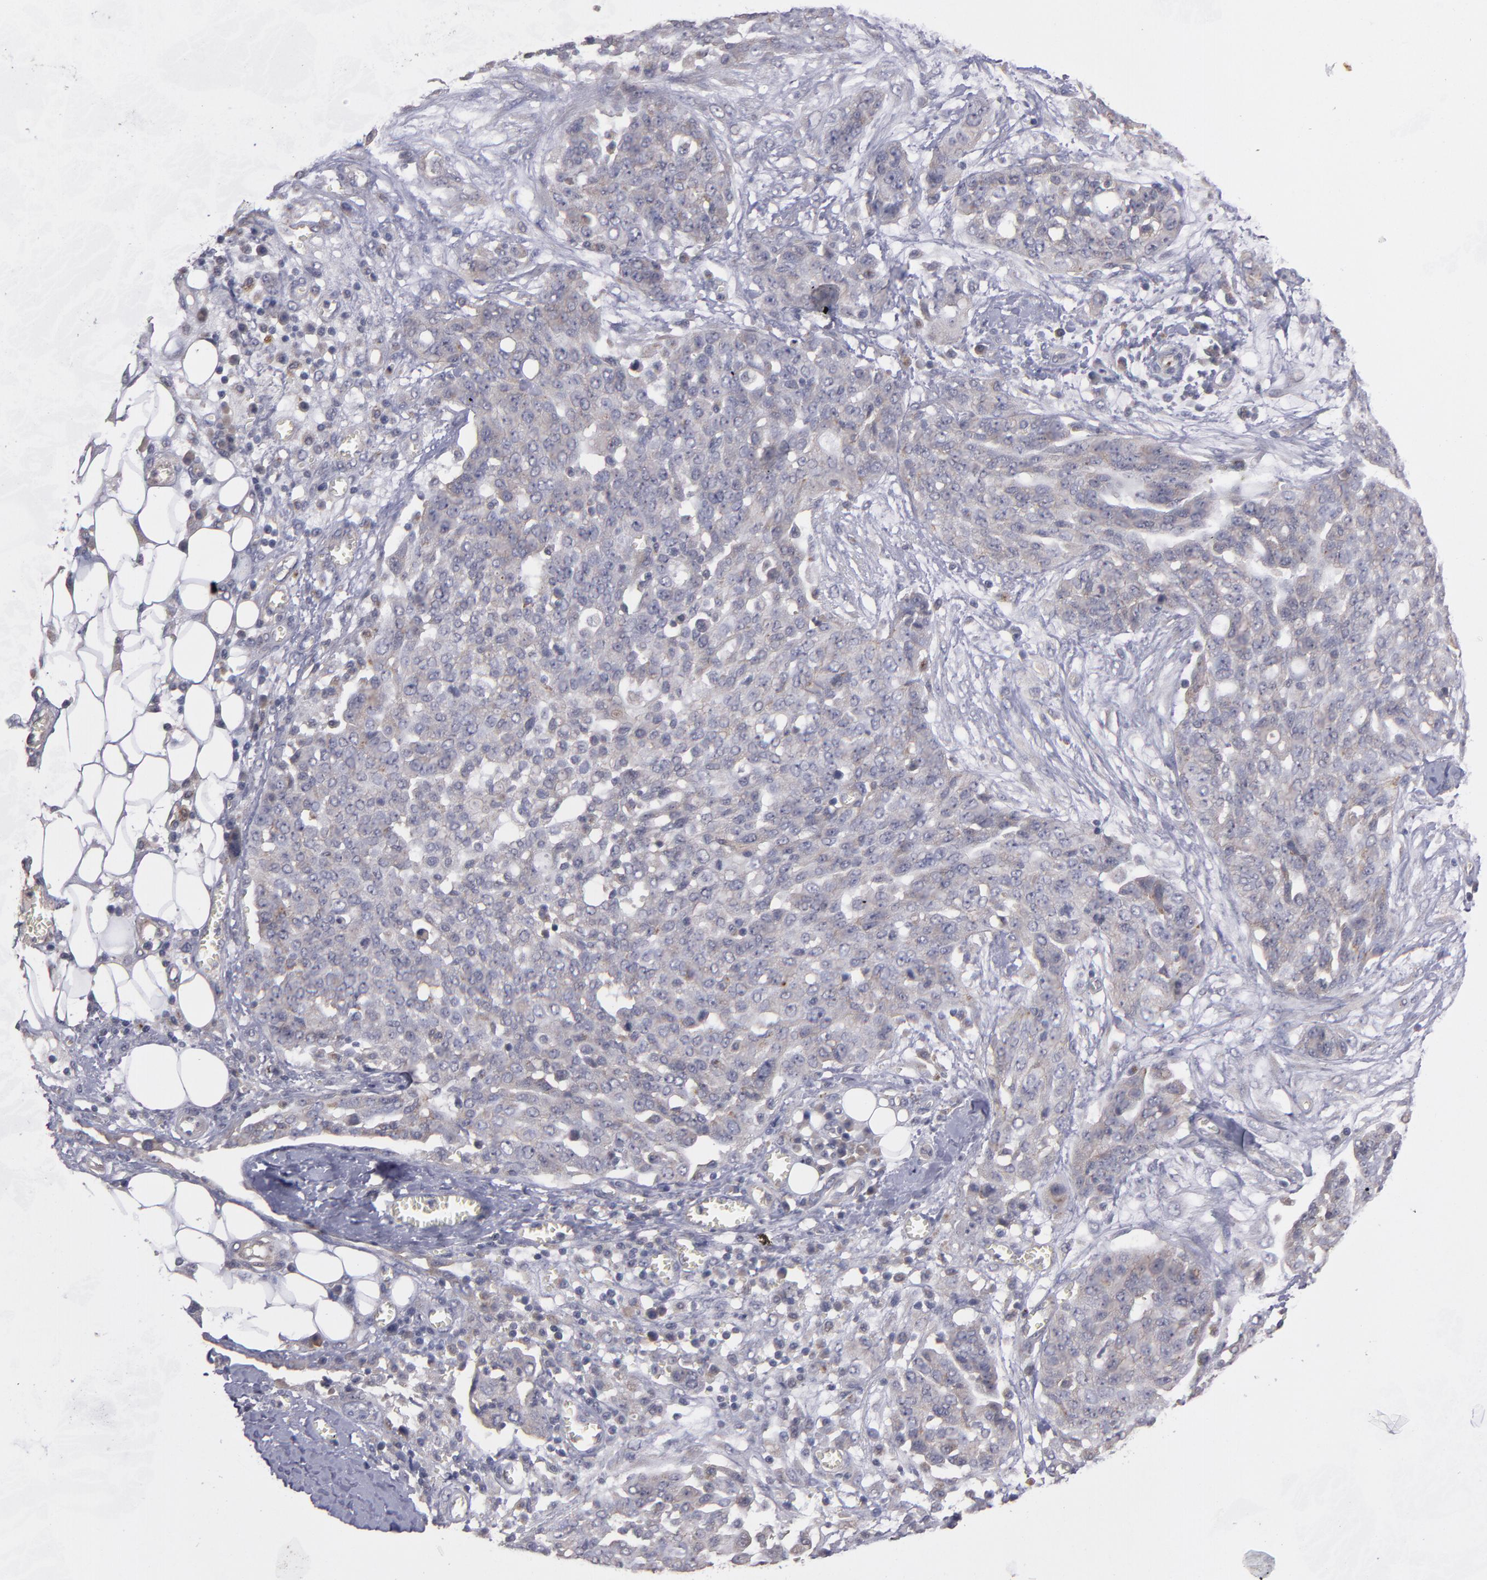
{"staining": {"intensity": "weak", "quantity": "25%-75%", "location": "cytoplasmic/membranous"}, "tissue": "ovarian cancer", "cell_type": "Tumor cells", "image_type": "cancer", "snomed": [{"axis": "morphology", "description": "Cystadenocarcinoma, serous, NOS"}, {"axis": "topography", "description": "Soft tissue"}, {"axis": "topography", "description": "Ovary"}], "caption": "Human ovarian serous cystadenocarcinoma stained with a protein marker displays weak staining in tumor cells.", "gene": "CTSO", "patient": {"sex": "female", "age": 57}}